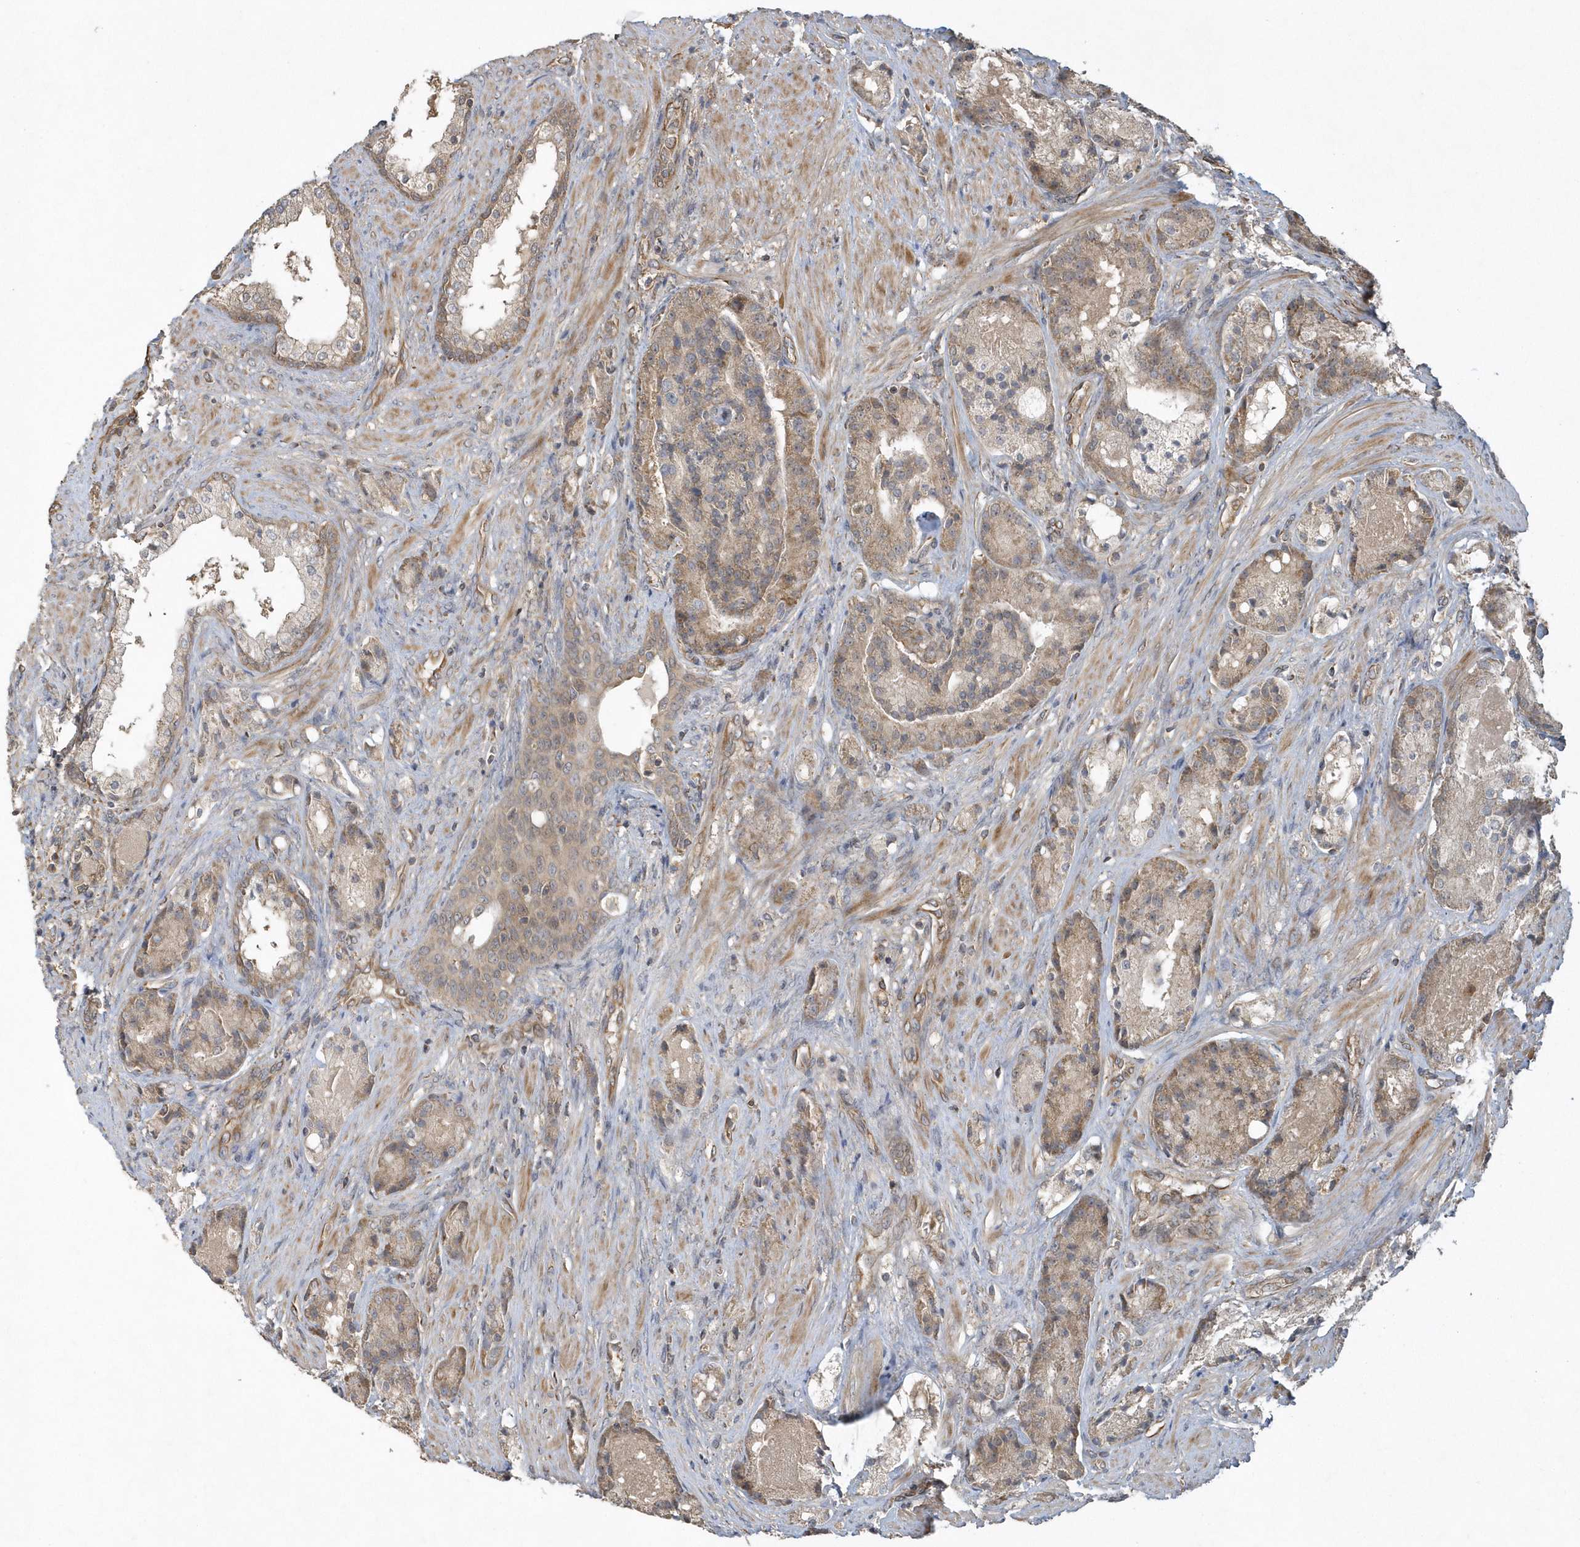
{"staining": {"intensity": "weak", "quantity": ">75%", "location": "cytoplasmic/membranous"}, "tissue": "prostate cancer", "cell_type": "Tumor cells", "image_type": "cancer", "snomed": [{"axis": "morphology", "description": "Adenocarcinoma, High grade"}, {"axis": "topography", "description": "Prostate"}], "caption": "Protein staining shows weak cytoplasmic/membranous expression in about >75% of tumor cells in adenocarcinoma (high-grade) (prostate).", "gene": "THG1L", "patient": {"sex": "male", "age": 60}}